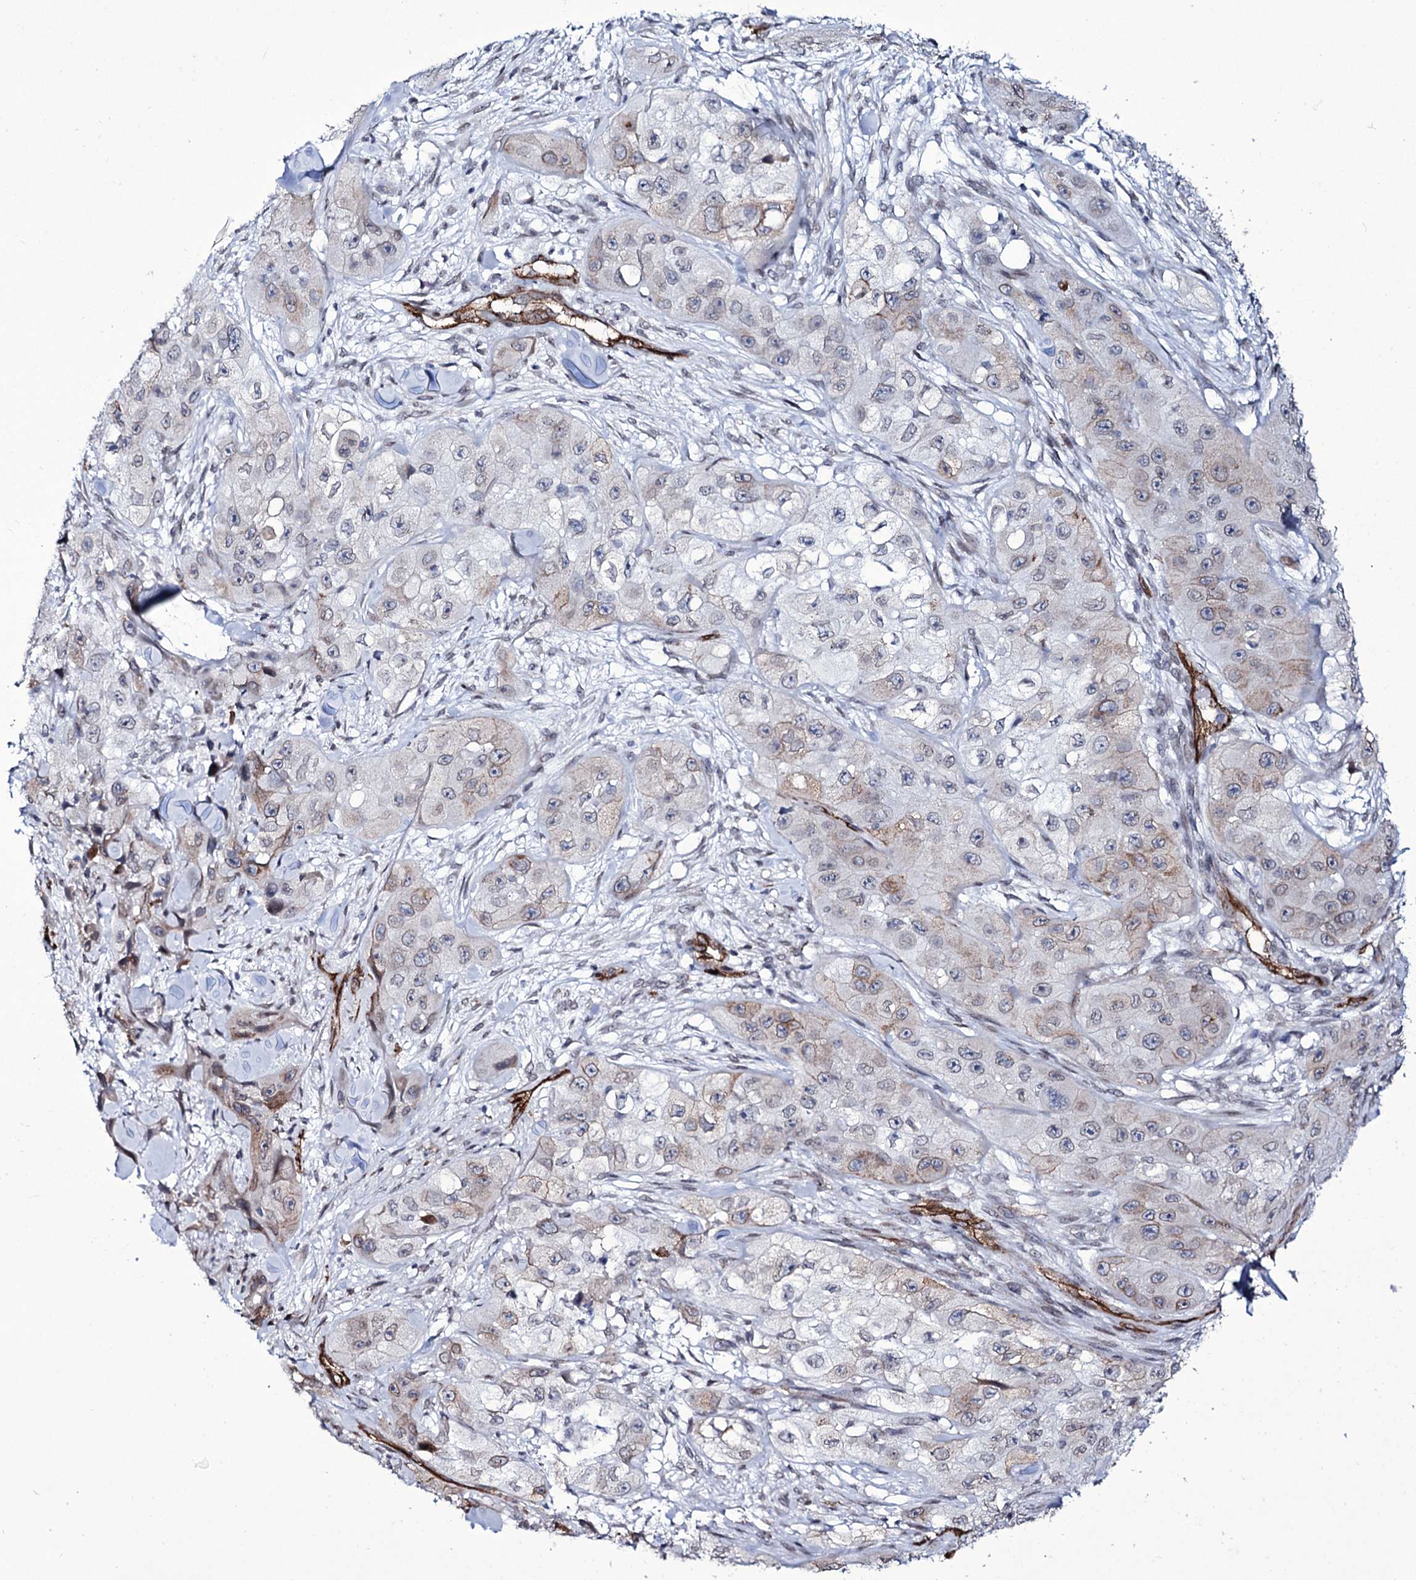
{"staining": {"intensity": "negative", "quantity": "none", "location": "none"}, "tissue": "skin cancer", "cell_type": "Tumor cells", "image_type": "cancer", "snomed": [{"axis": "morphology", "description": "Squamous cell carcinoma, NOS"}, {"axis": "topography", "description": "Skin"}, {"axis": "topography", "description": "Subcutis"}], "caption": "High power microscopy photomicrograph of an immunohistochemistry micrograph of skin squamous cell carcinoma, revealing no significant staining in tumor cells.", "gene": "ZC3H12C", "patient": {"sex": "male", "age": 73}}